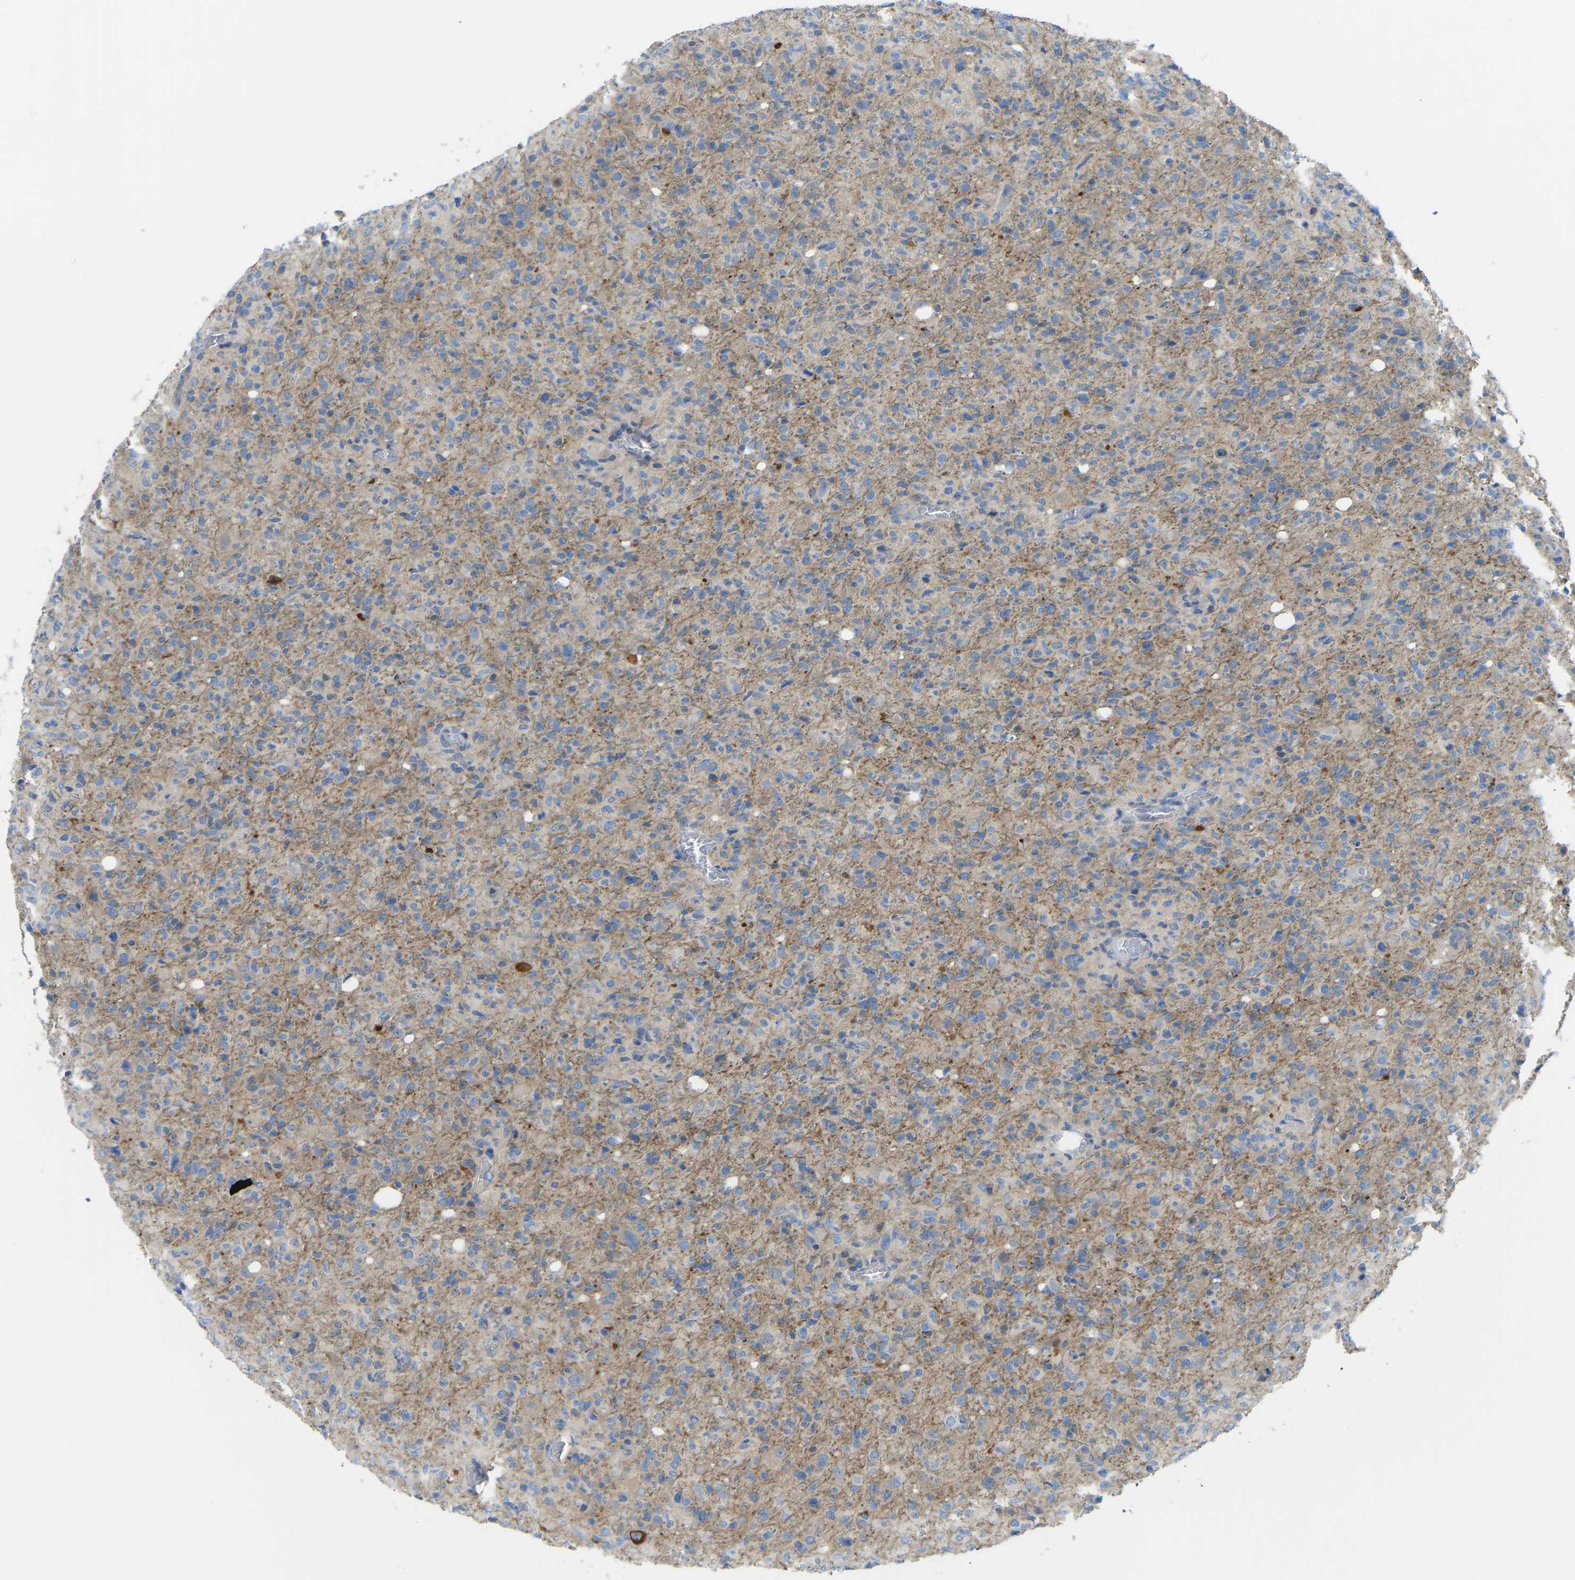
{"staining": {"intensity": "negative", "quantity": "none", "location": "none"}, "tissue": "glioma", "cell_type": "Tumor cells", "image_type": "cancer", "snomed": [{"axis": "morphology", "description": "Glioma, malignant, High grade"}, {"axis": "topography", "description": "Brain"}], "caption": "Protein analysis of high-grade glioma (malignant) demonstrates no significant staining in tumor cells.", "gene": "PPP3CA", "patient": {"sex": "female", "age": 57}}